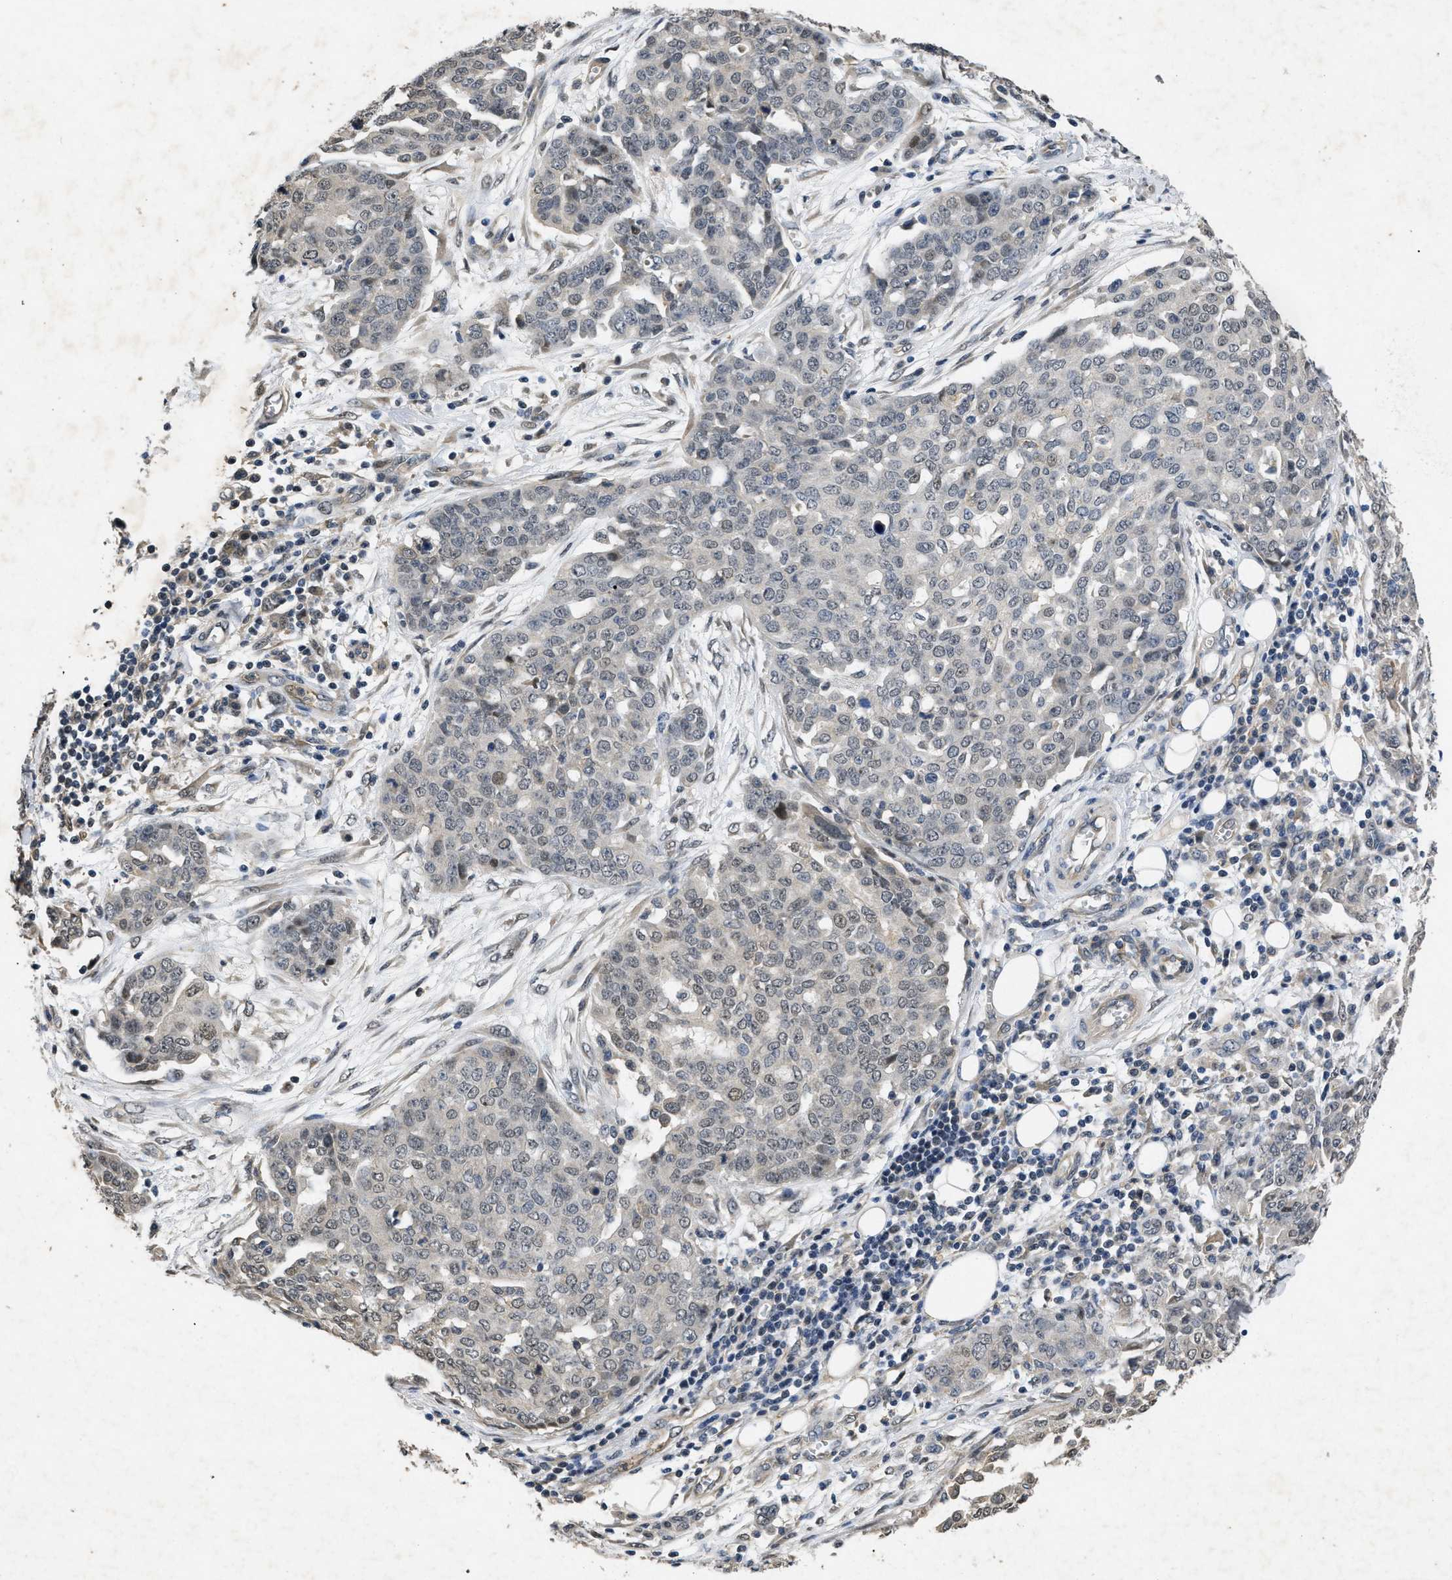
{"staining": {"intensity": "weak", "quantity": "<25%", "location": "nuclear"}, "tissue": "ovarian cancer", "cell_type": "Tumor cells", "image_type": "cancer", "snomed": [{"axis": "morphology", "description": "Cystadenocarcinoma, serous, NOS"}, {"axis": "topography", "description": "Soft tissue"}, {"axis": "topography", "description": "Ovary"}], "caption": "Serous cystadenocarcinoma (ovarian) was stained to show a protein in brown. There is no significant positivity in tumor cells. (DAB IHC, high magnification).", "gene": "PAPOLG", "patient": {"sex": "female", "age": 57}}